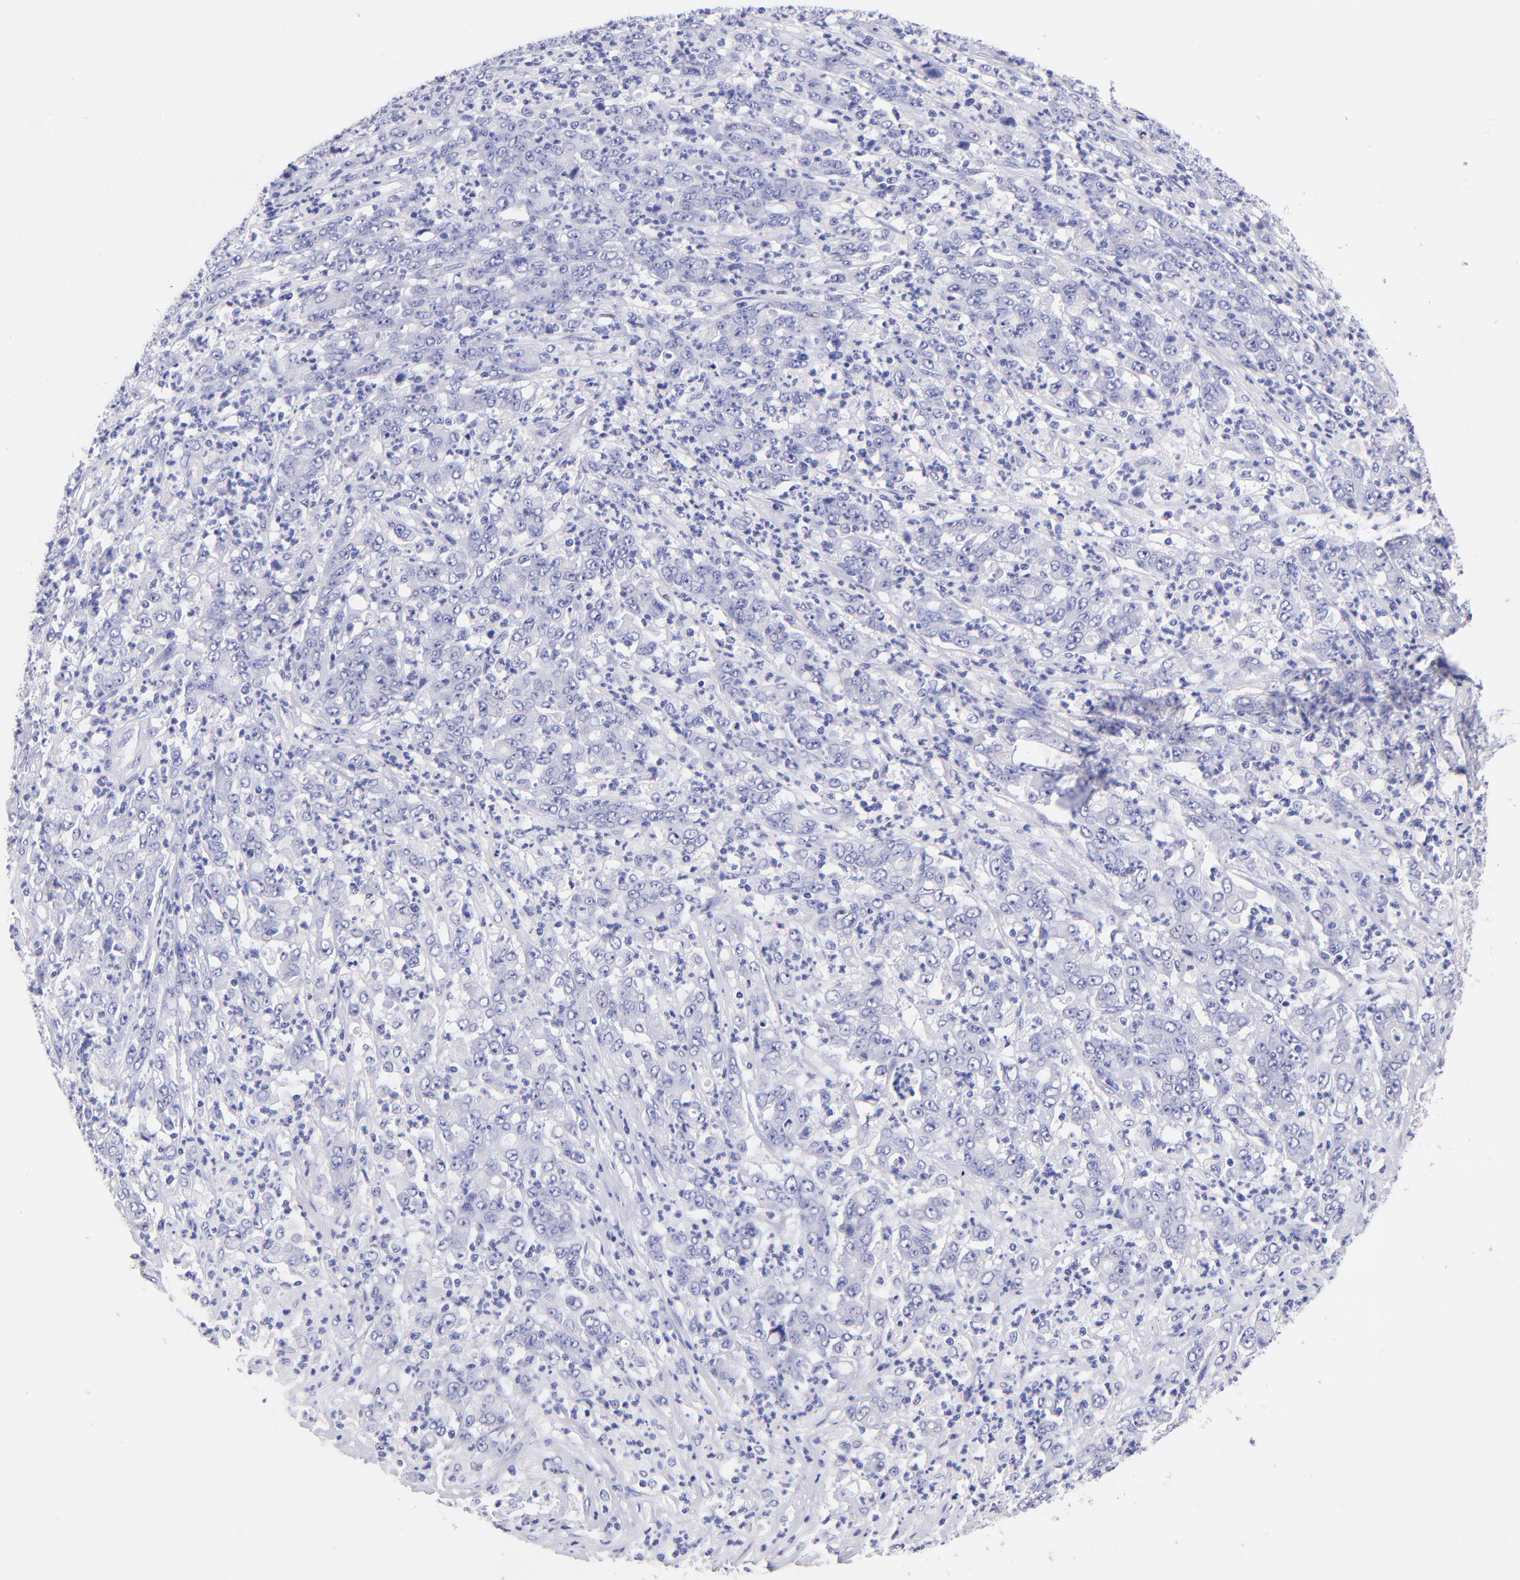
{"staining": {"intensity": "negative", "quantity": "none", "location": "none"}, "tissue": "stomach cancer", "cell_type": "Tumor cells", "image_type": "cancer", "snomed": [{"axis": "morphology", "description": "Adenocarcinoma, NOS"}, {"axis": "topography", "description": "Stomach, lower"}], "caption": "An IHC image of stomach adenocarcinoma is shown. There is no staining in tumor cells of stomach adenocarcinoma.", "gene": "RAB3B", "patient": {"sex": "female", "age": 71}}